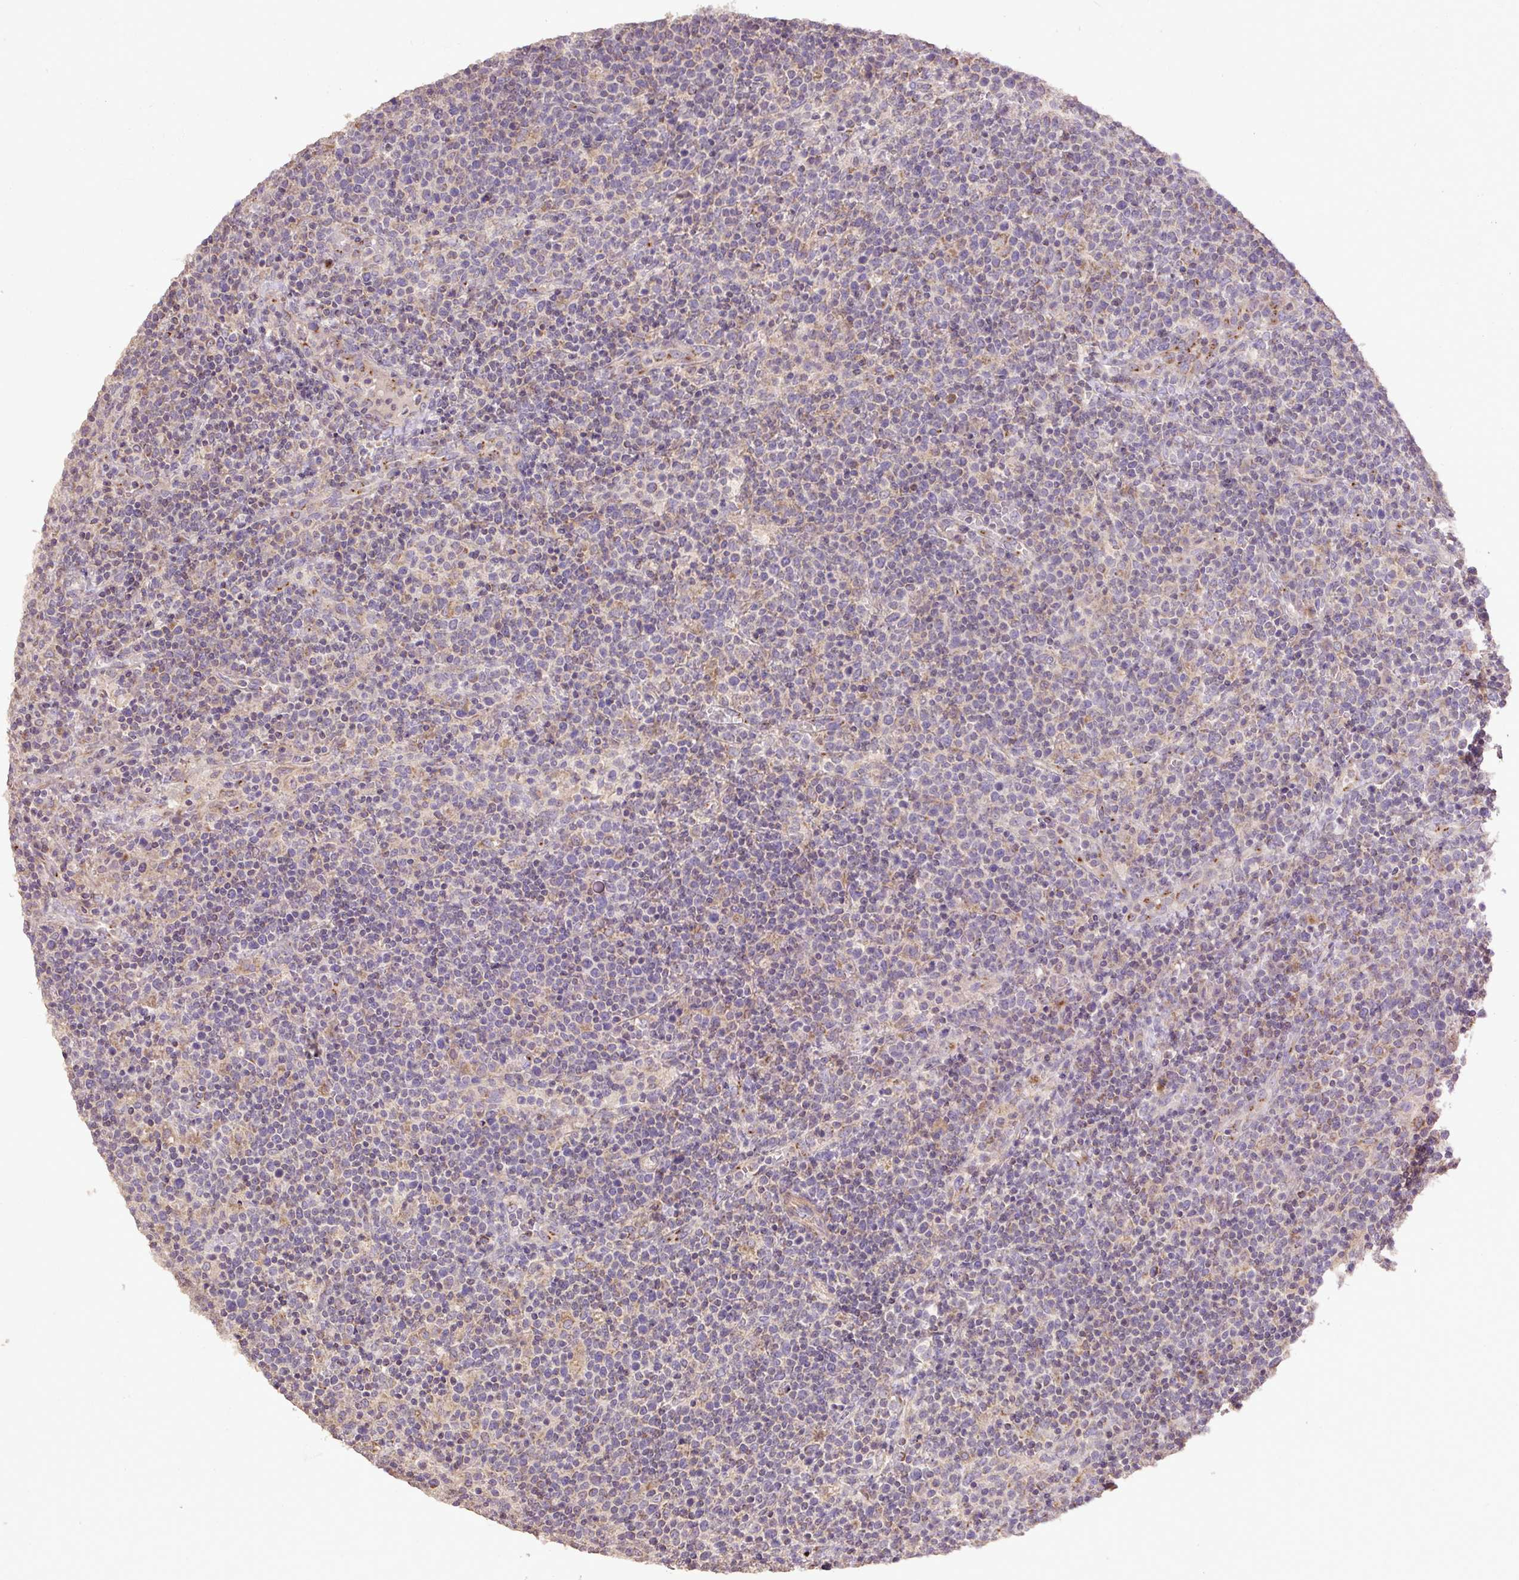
{"staining": {"intensity": "weak", "quantity": "<25%", "location": "cytoplasmic/membranous"}, "tissue": "lymphoma", "cell_type": "Tumor cells", "image_type": "cancer", "snomed": [{"axis": "morphology", "description": "Malignant lymphoma, non-Hodgkin's type, High grade"}, {"axis": "topography", "description": "Lymph node"}], "caption": "Tumor cells show no significant positivity in lymphoma.", "gene": "ABR", "patient": {"sex": "male", "age": 61}}